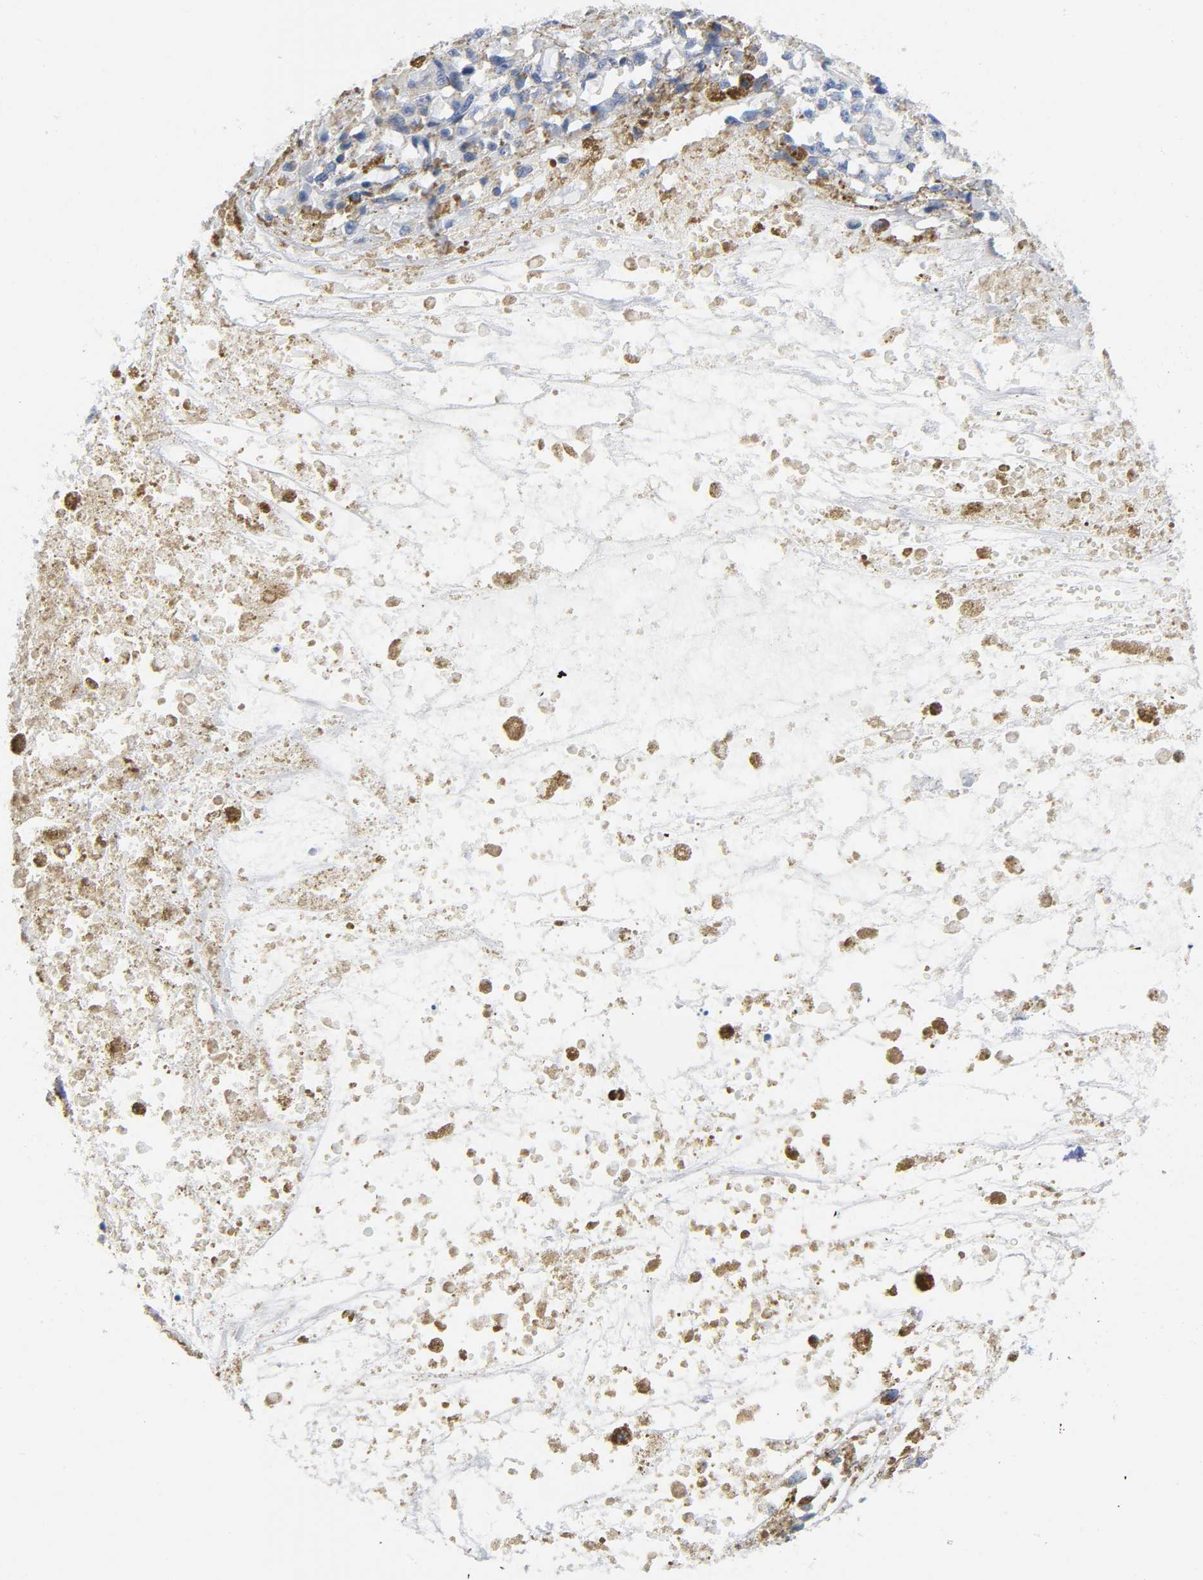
{"staining": {"intensity": "negative", "quantity": "none", "location": "none"}, "tissue": "melanoma", "cell_type": "Tumor cells", "image_type": "cancer", "snomed": [{"axis": "morphology", "description": "Malignant melanoma, Metastatic site"}, {"axis": "topography", "description": "Lymph node"}], "caption": "Malignant melanoma (metastatic site) stained for a protein using immunohistochemistry (IHC) demonstrates no staining tumor cells.", "gene": "DOK2", "patient": {"sex": "male", "age": 59}}